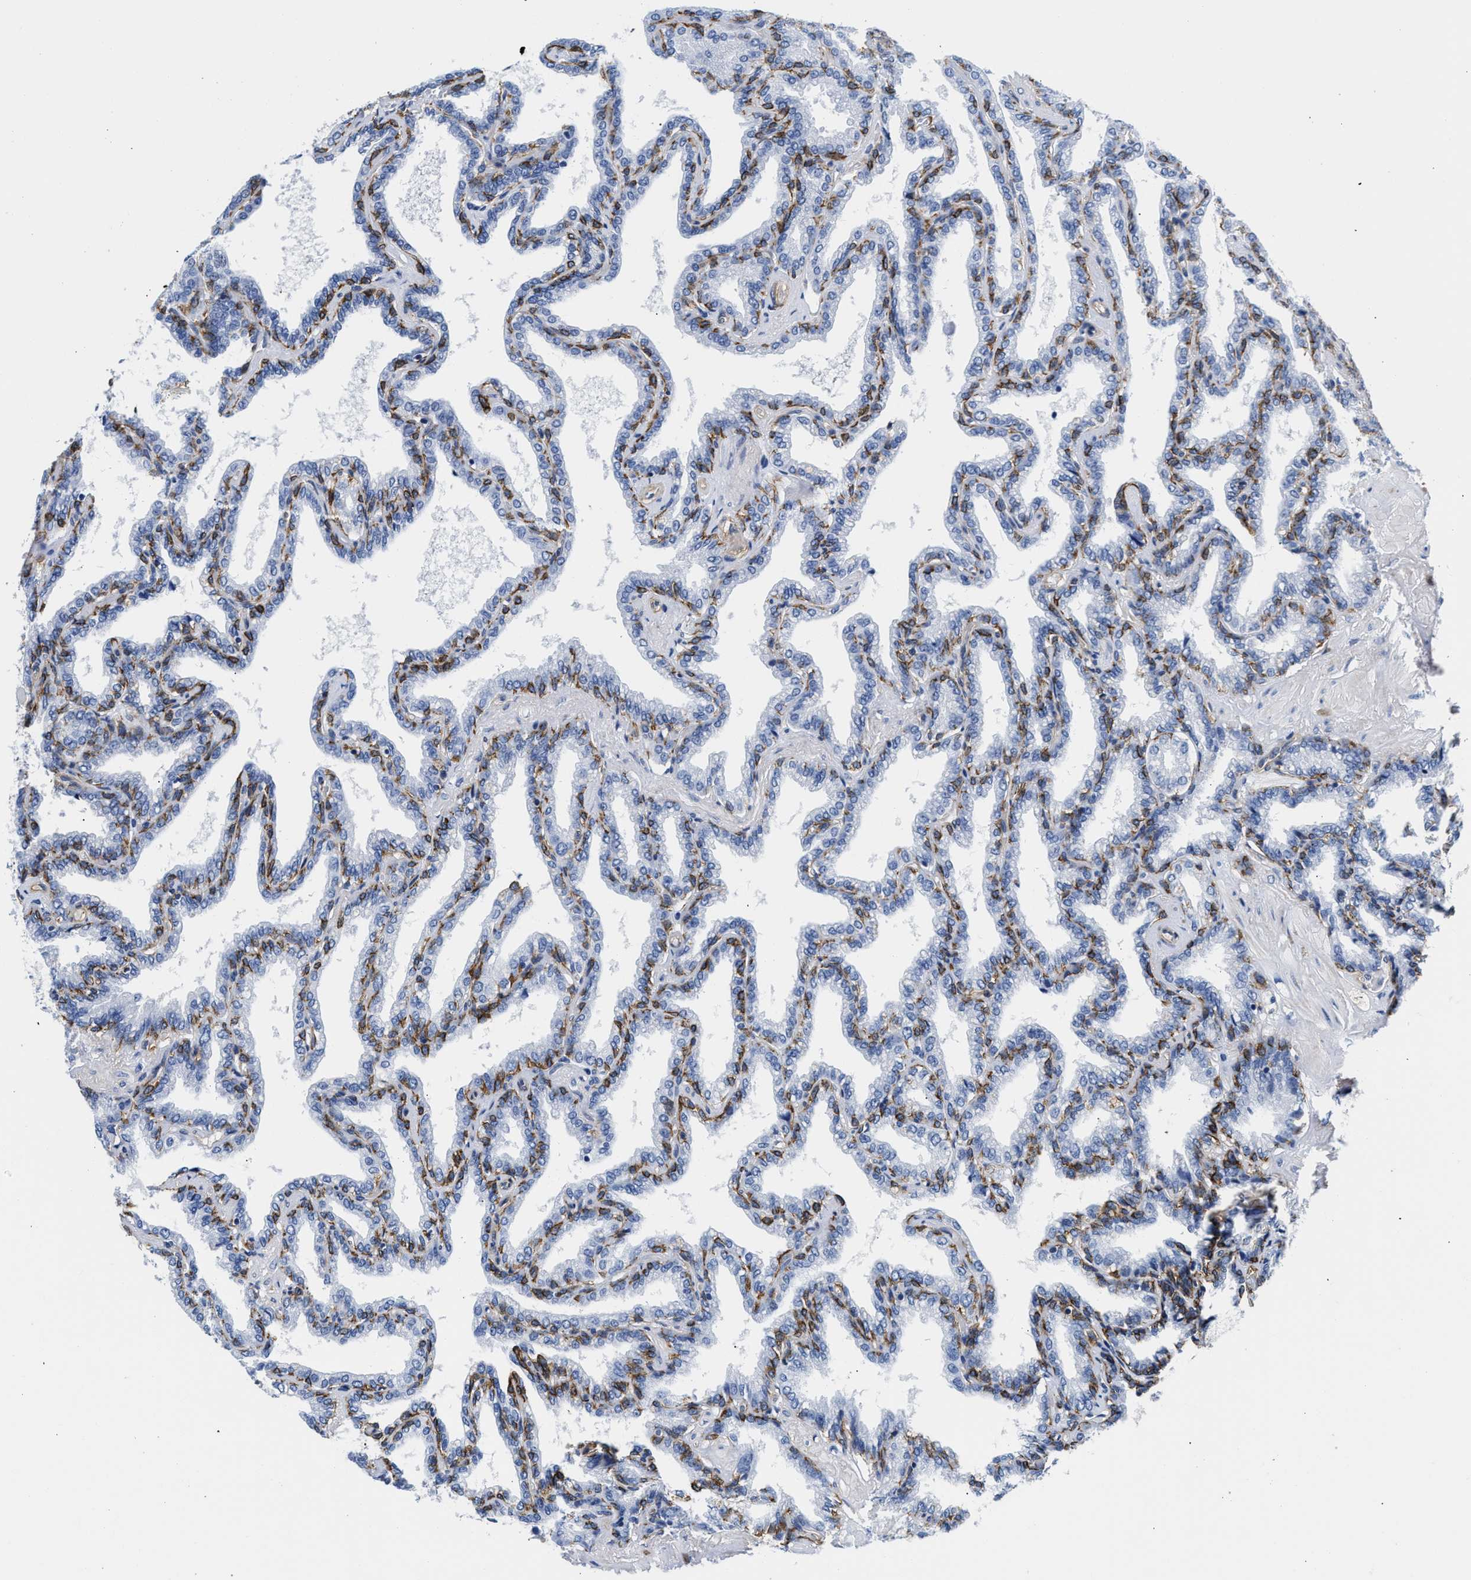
{"staining": {"intensity": "moderate", "quantity": "25%-75%", "location": "cytoplasmic/membranous"}, "tissue": "seminal vesicle", "cell_type": "Glandular cells", "image_type": "normal", "snomed": [{"axis": "morphology", "description": "Normal tissue, NOS"}, {"axis": "topography", "description": "Seminal veicle"}], "caption": "This histopathology image demonstrates benign seminal vesicle stained with IHC to label a protein in brown. The cytoplasmic/membranous of glandular cells show moderate positivity for the protein. Nuclei are counter-stained blue.", "gene": "TRIM29", "patient": {"sex": "male", "age": 46}}